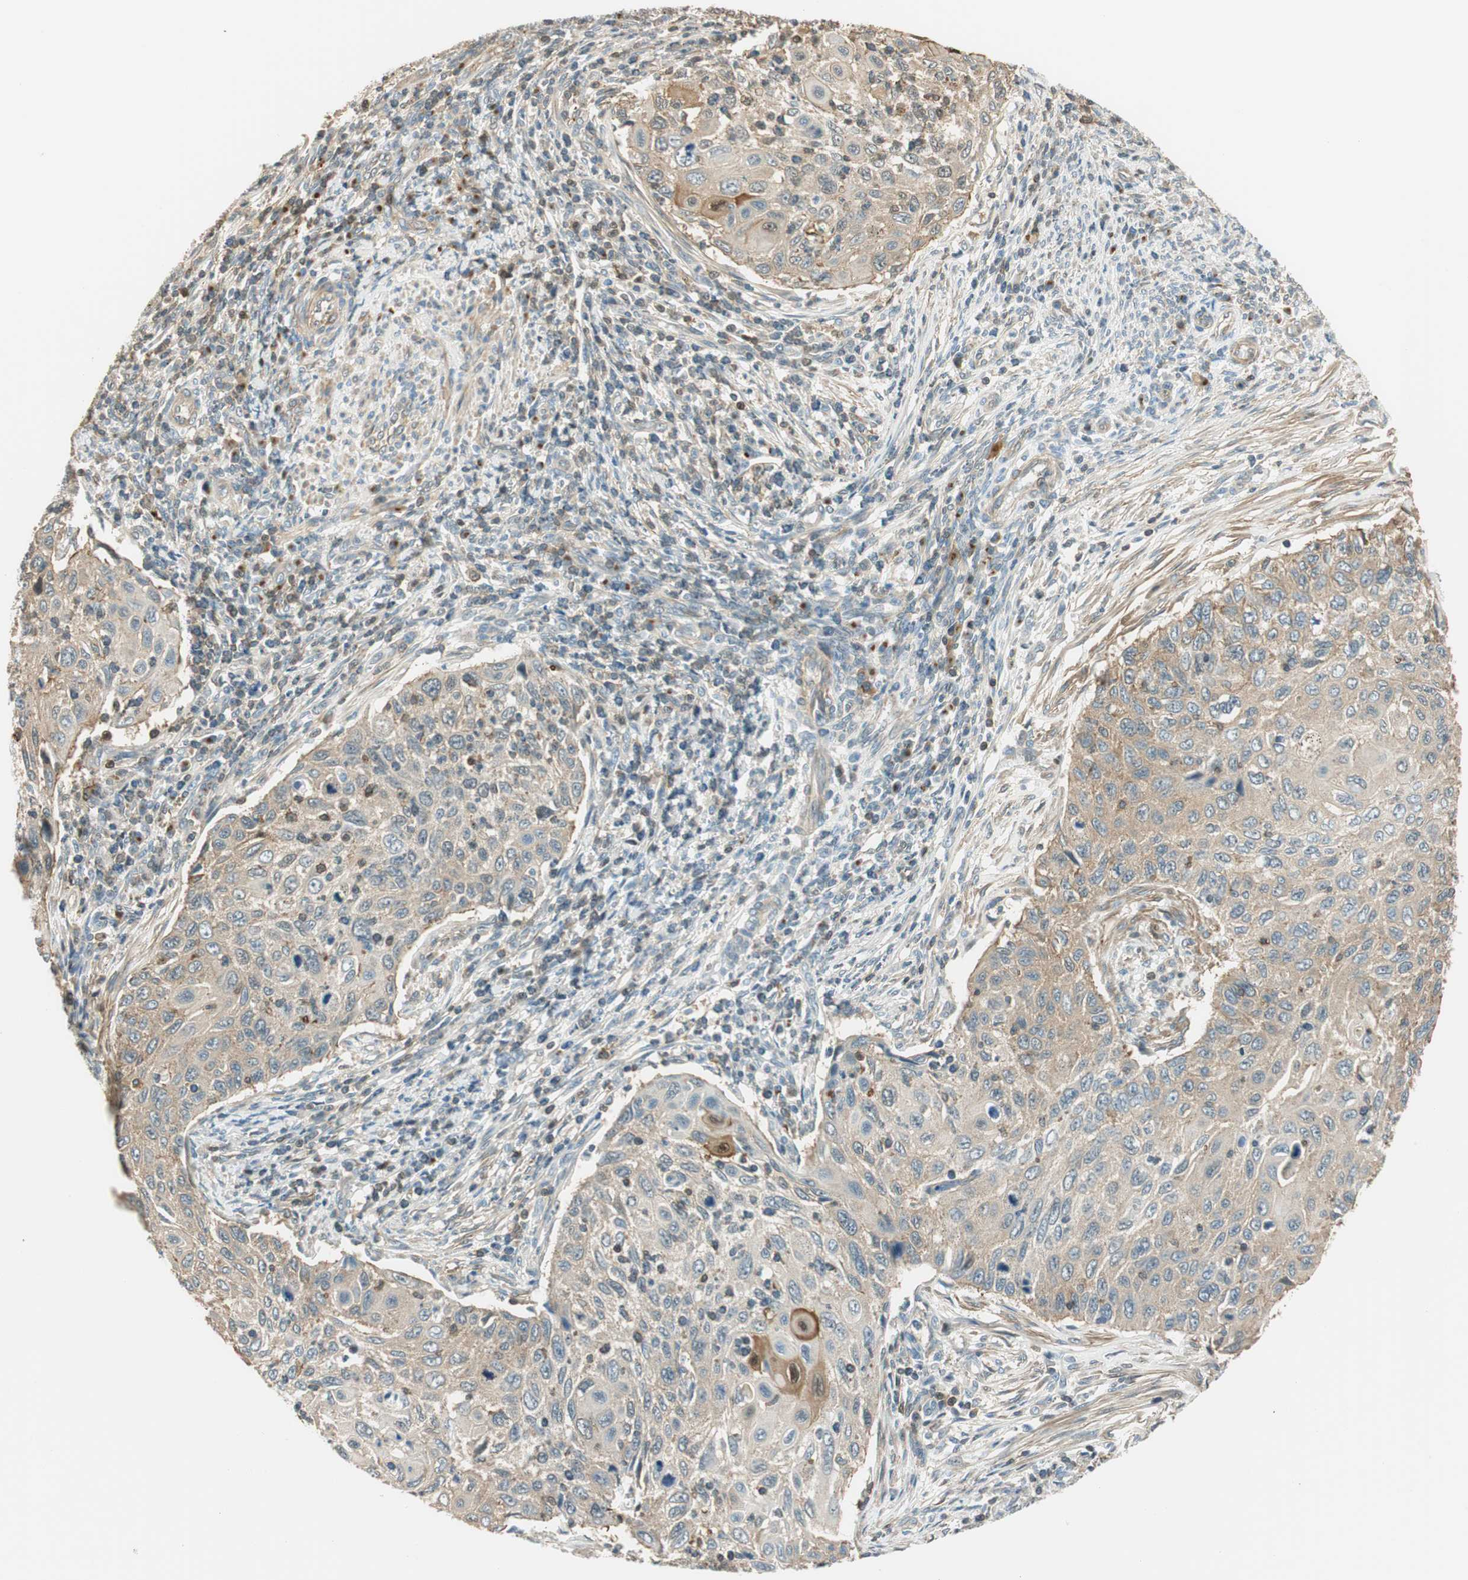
{"staining": {"intensity": "moderate", "quantity": ">75%", "location": "cytoplasmic/membranous"}, "tissue": "cervical cancer", "cell_type": "Tumor cells", "image_type": "cancer", "snomed": [{"axis": "morphology", "description": "Squamous cell carcinoma, NOS"}, {"axis": "topography", "description": "Cervix"}], "caption": "Immunohistochemical staining of human squamous cell carcinoma (cervical) displays medium levels of moderate cytoplasmic/membranous protein expression in approximately >75% of tumor cells.", "gene": "PI4K2B", "patient": {"sex": "female", "age": 70}}